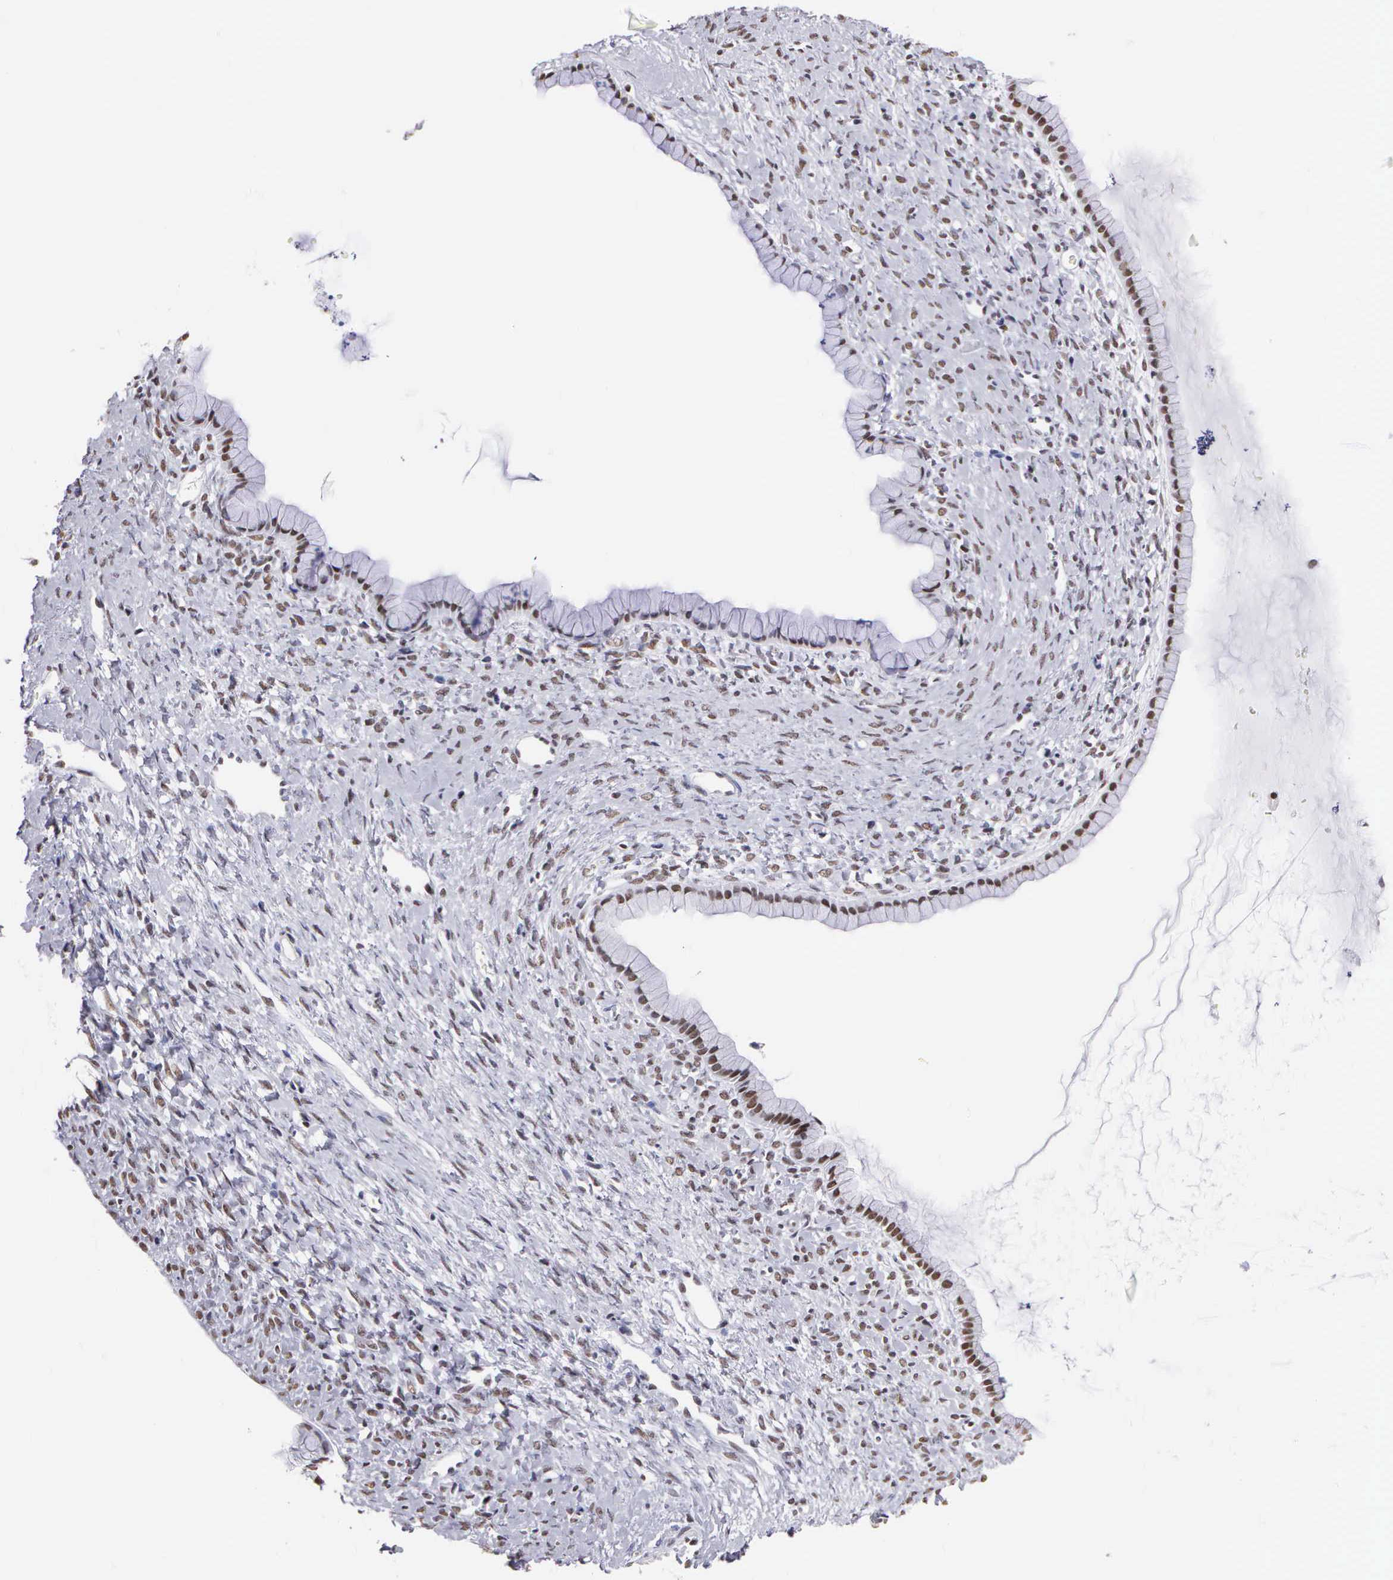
{"staining": {"intensity": "moderate", "quantity": "25%-75%", "location": "nuclear"}, "tissue": "ovarian cancer", "cell_type": "Tumor cells", "image_type": "cancer", "snomed": [{"axis": "morphology", "description": "Cystadenocarcinoma, mucinous, NOS"}, {"axis": "topography", "description": "Ovary"}], "caption": "Immunohistochemical staining of human mucinous cystadenocarcinoma (ovarian) shows medium levels of moderate nuclear protein expression in approximately 25%-75% of tumor cells.", "gene": "CSTF2", "patient": {"sex": "female", "age": 25}}